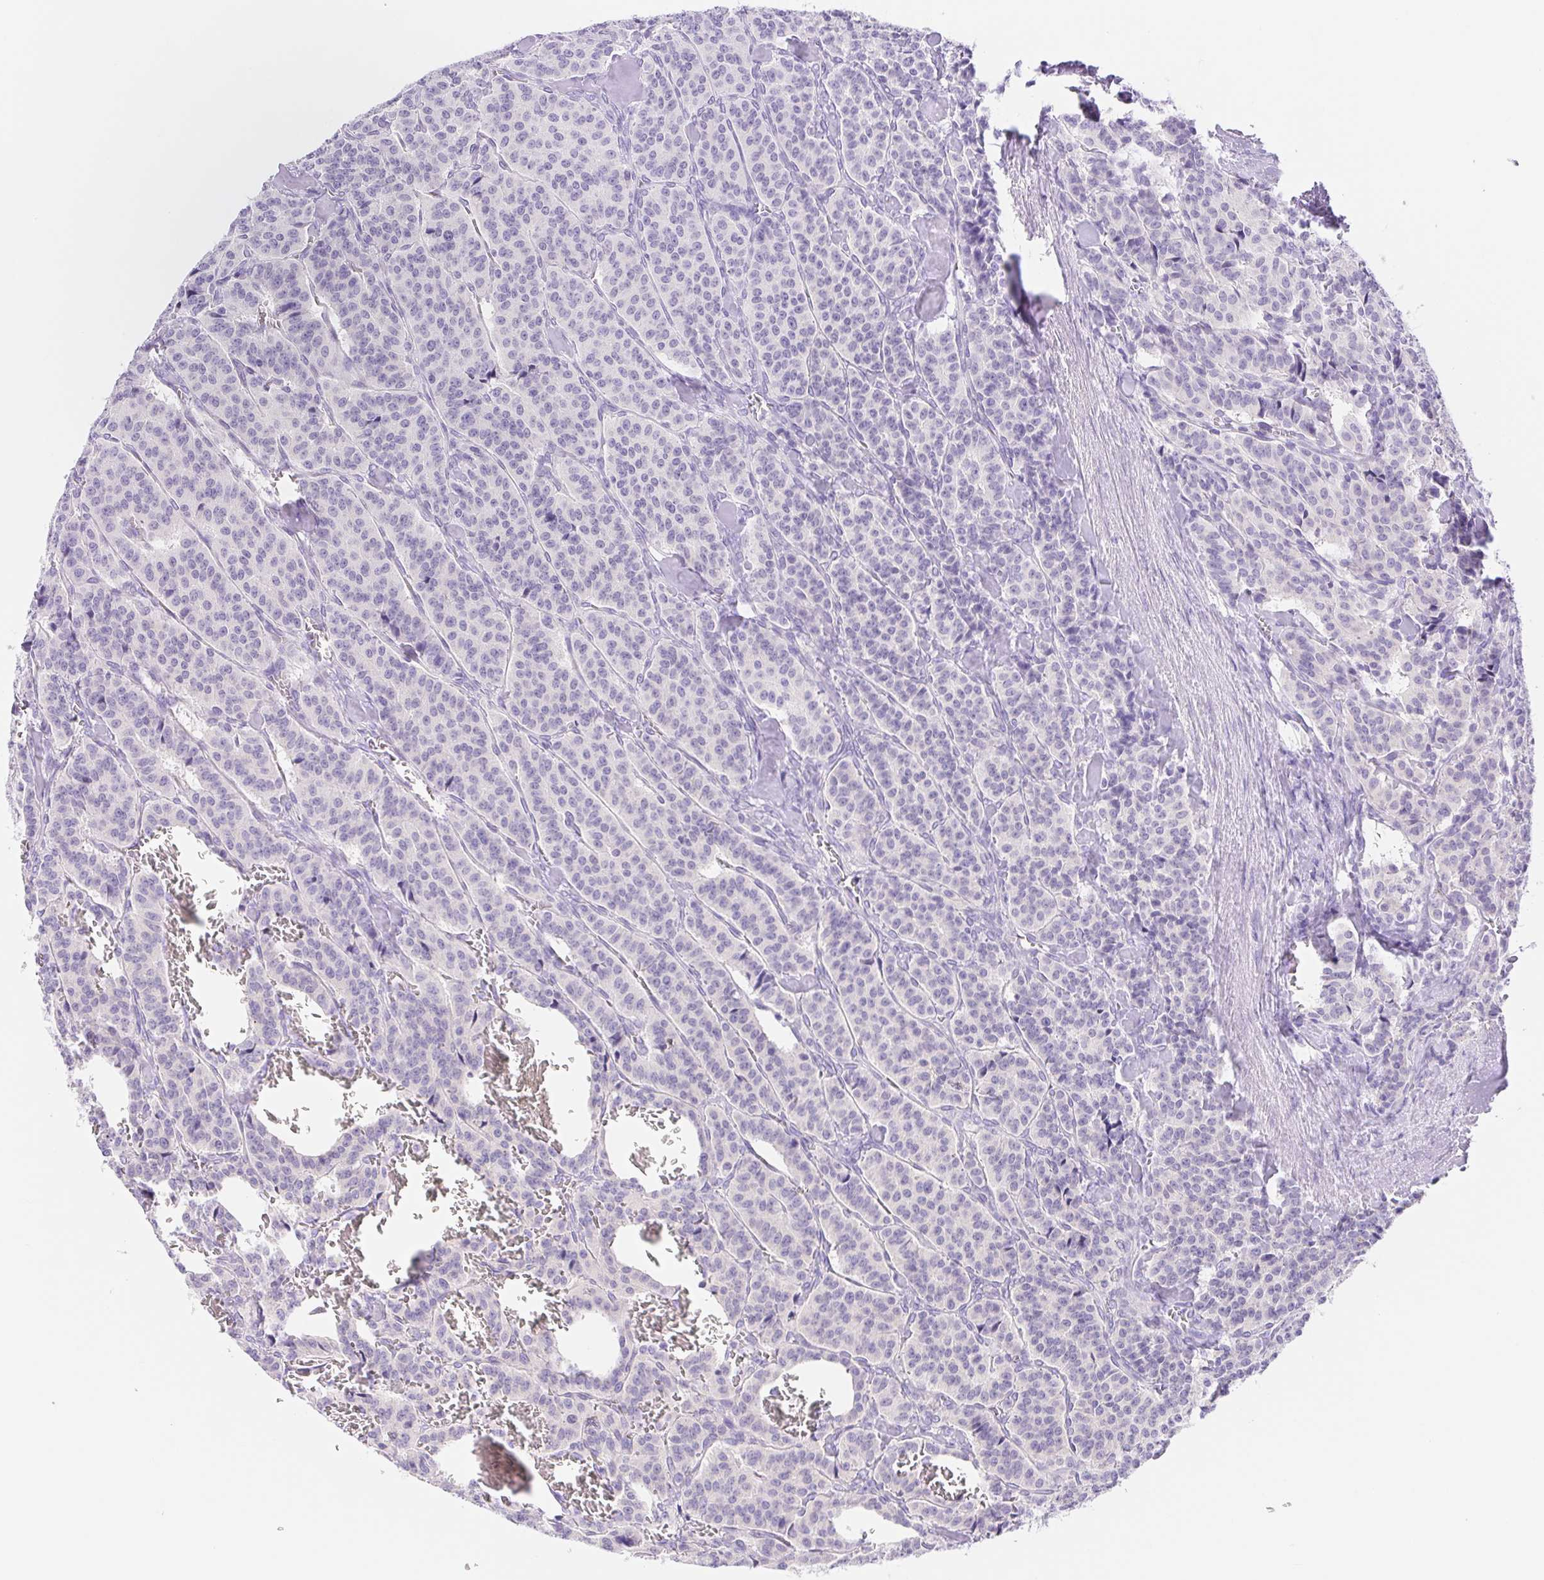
{"staining": {"intensity": "negative", "quantity": "none", "location": "none"}, "tissue": "carcinoid", "cell_type": "Tumor cells", "image_type": "cancer", "snomed": [{"axis": "morphology", "description": "Normal tissue, NOS"}, {"axis": "morphology", "description": "Carcinoid, malignant, NOS"}, {"axis": "topography", "description": "Lung"}], "caption": "Carcinoid stained for a protein using immunohistochemistry (IHC) exhibits no expression tumor cells.", "gene": "DYNC2LI1", "patient": {"sex": "female", "age": 46}}